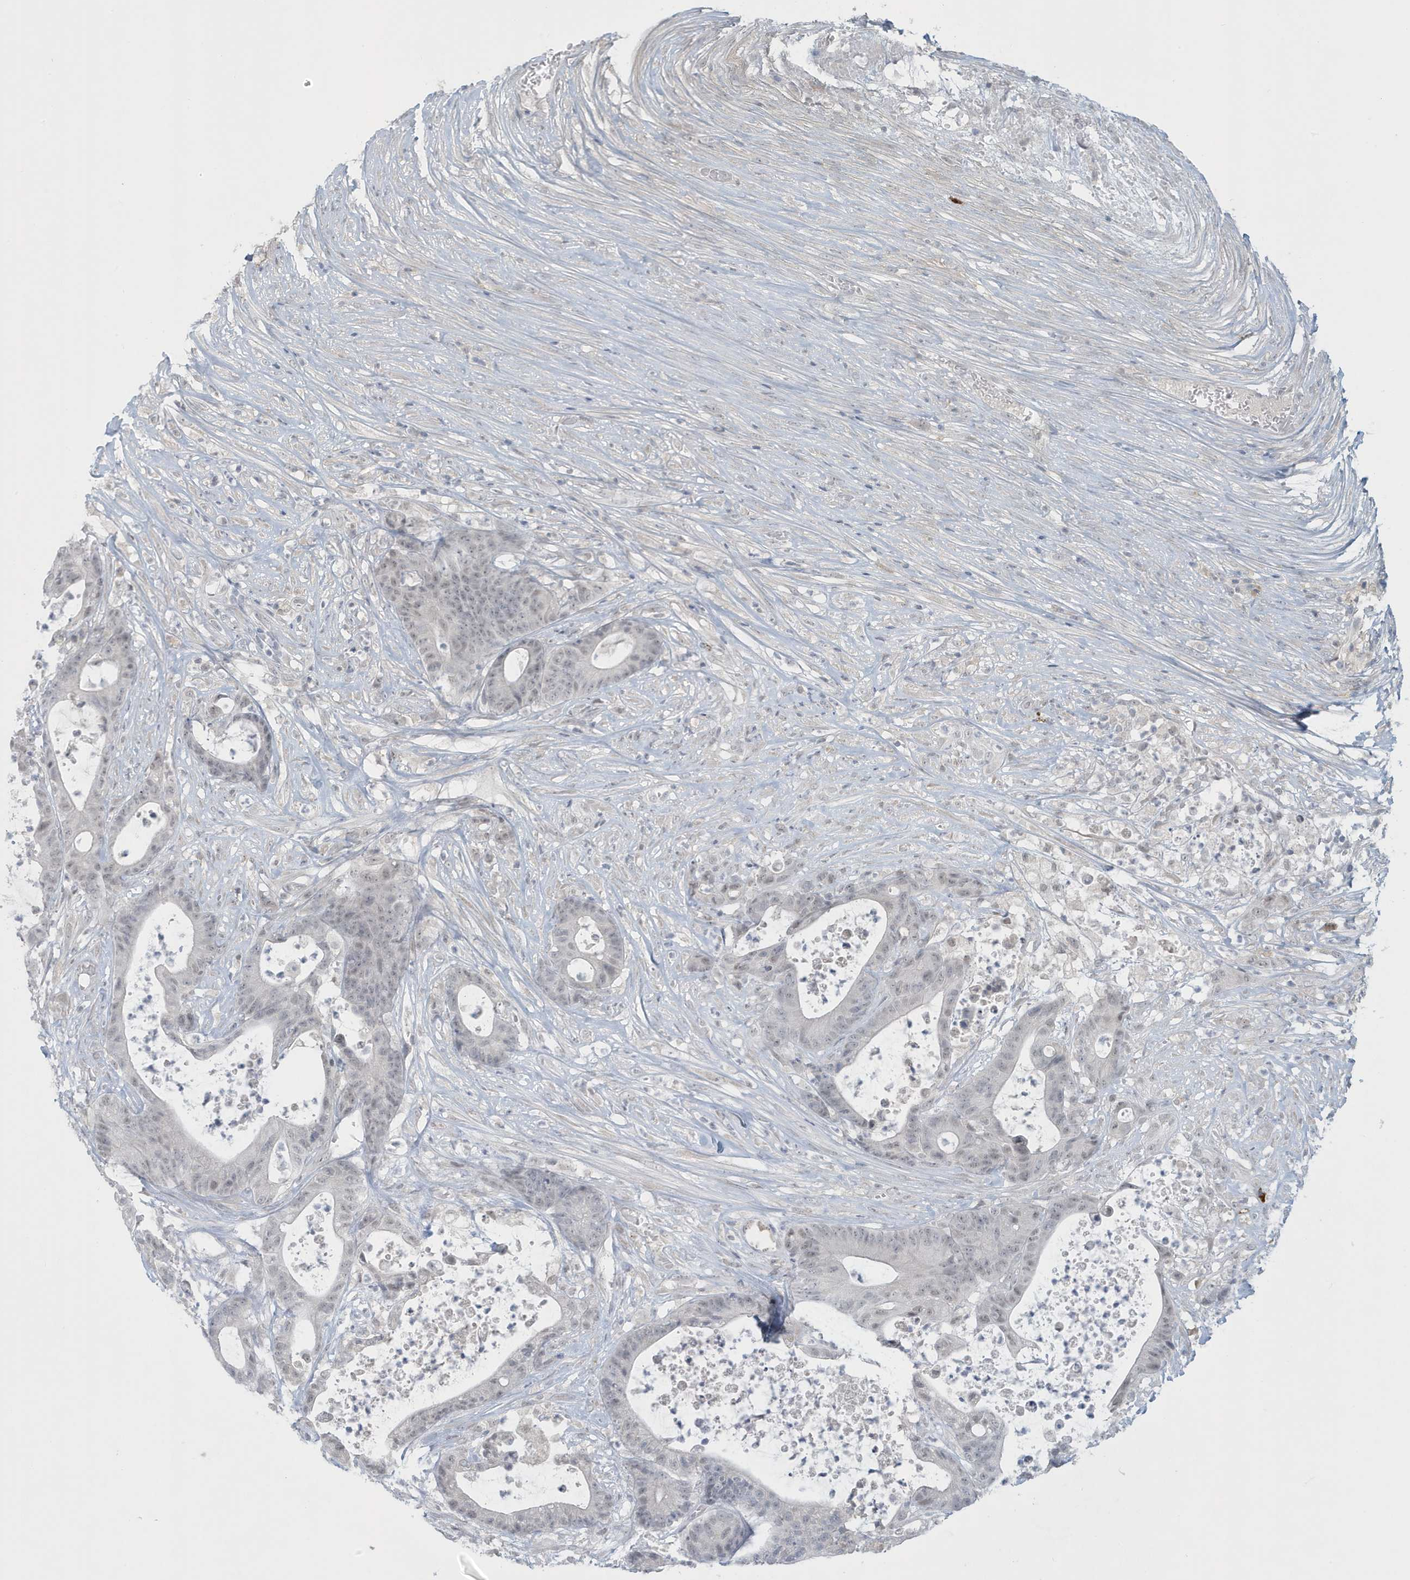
{"staining": {"intensity": "weak", "quantity": "<25%", "location": "nuclear"}, "tissue": "colorectal cancer", "cell_type": "Tumor cells", "image_type": "cancer", "snomed": [{"axis": "morphology", "description": "Adenocarcinoma, NOS"}, {"axis": "topography", "description": "Colon"}], "caption": "This is an immunohistochemistry (IHC) photomicrograph of human adenocarcinoma (colorectal). There is no positivity in tumor cells.", "gene": "HERC6", "patient": {"sex": "female", "age": 84}}